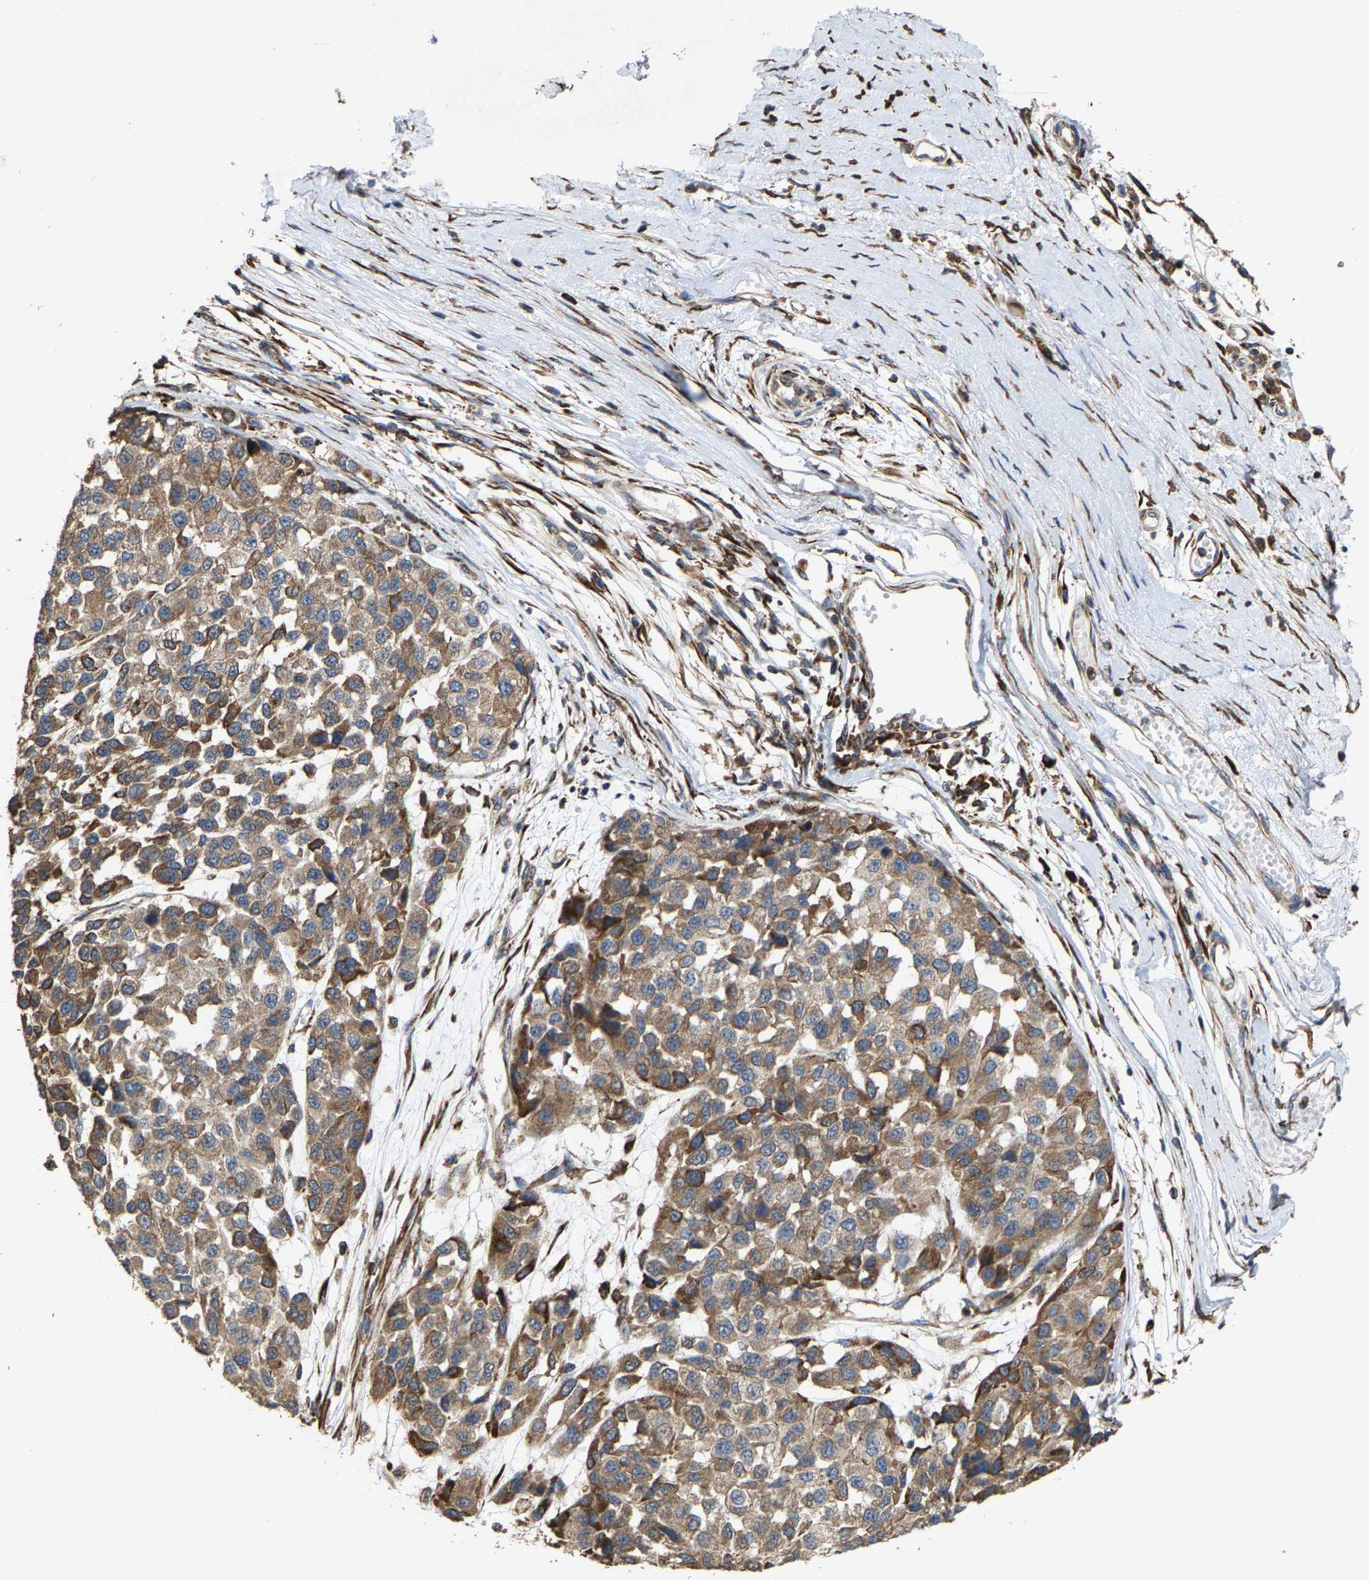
{"staining": {"intensity": "moderate", "quantity": ">75%", "location": "cytoplasmic/membranous"}, "tissue": "melanoma", "cell_type": "Tumor cells", "image_type": "cancer", "snomed": [{"axis": "morphology", "description": "Malignant melanoma, NOS"}, {"axis": "topography", "description": "Skin"}], "caption": "Tumor cells display moderate cytoplasmic/membranous positivity in approximately >75% of cells in malignant melanoma.", "gene": "FGD3", "patient": {"sex": "male", "age": 62}}